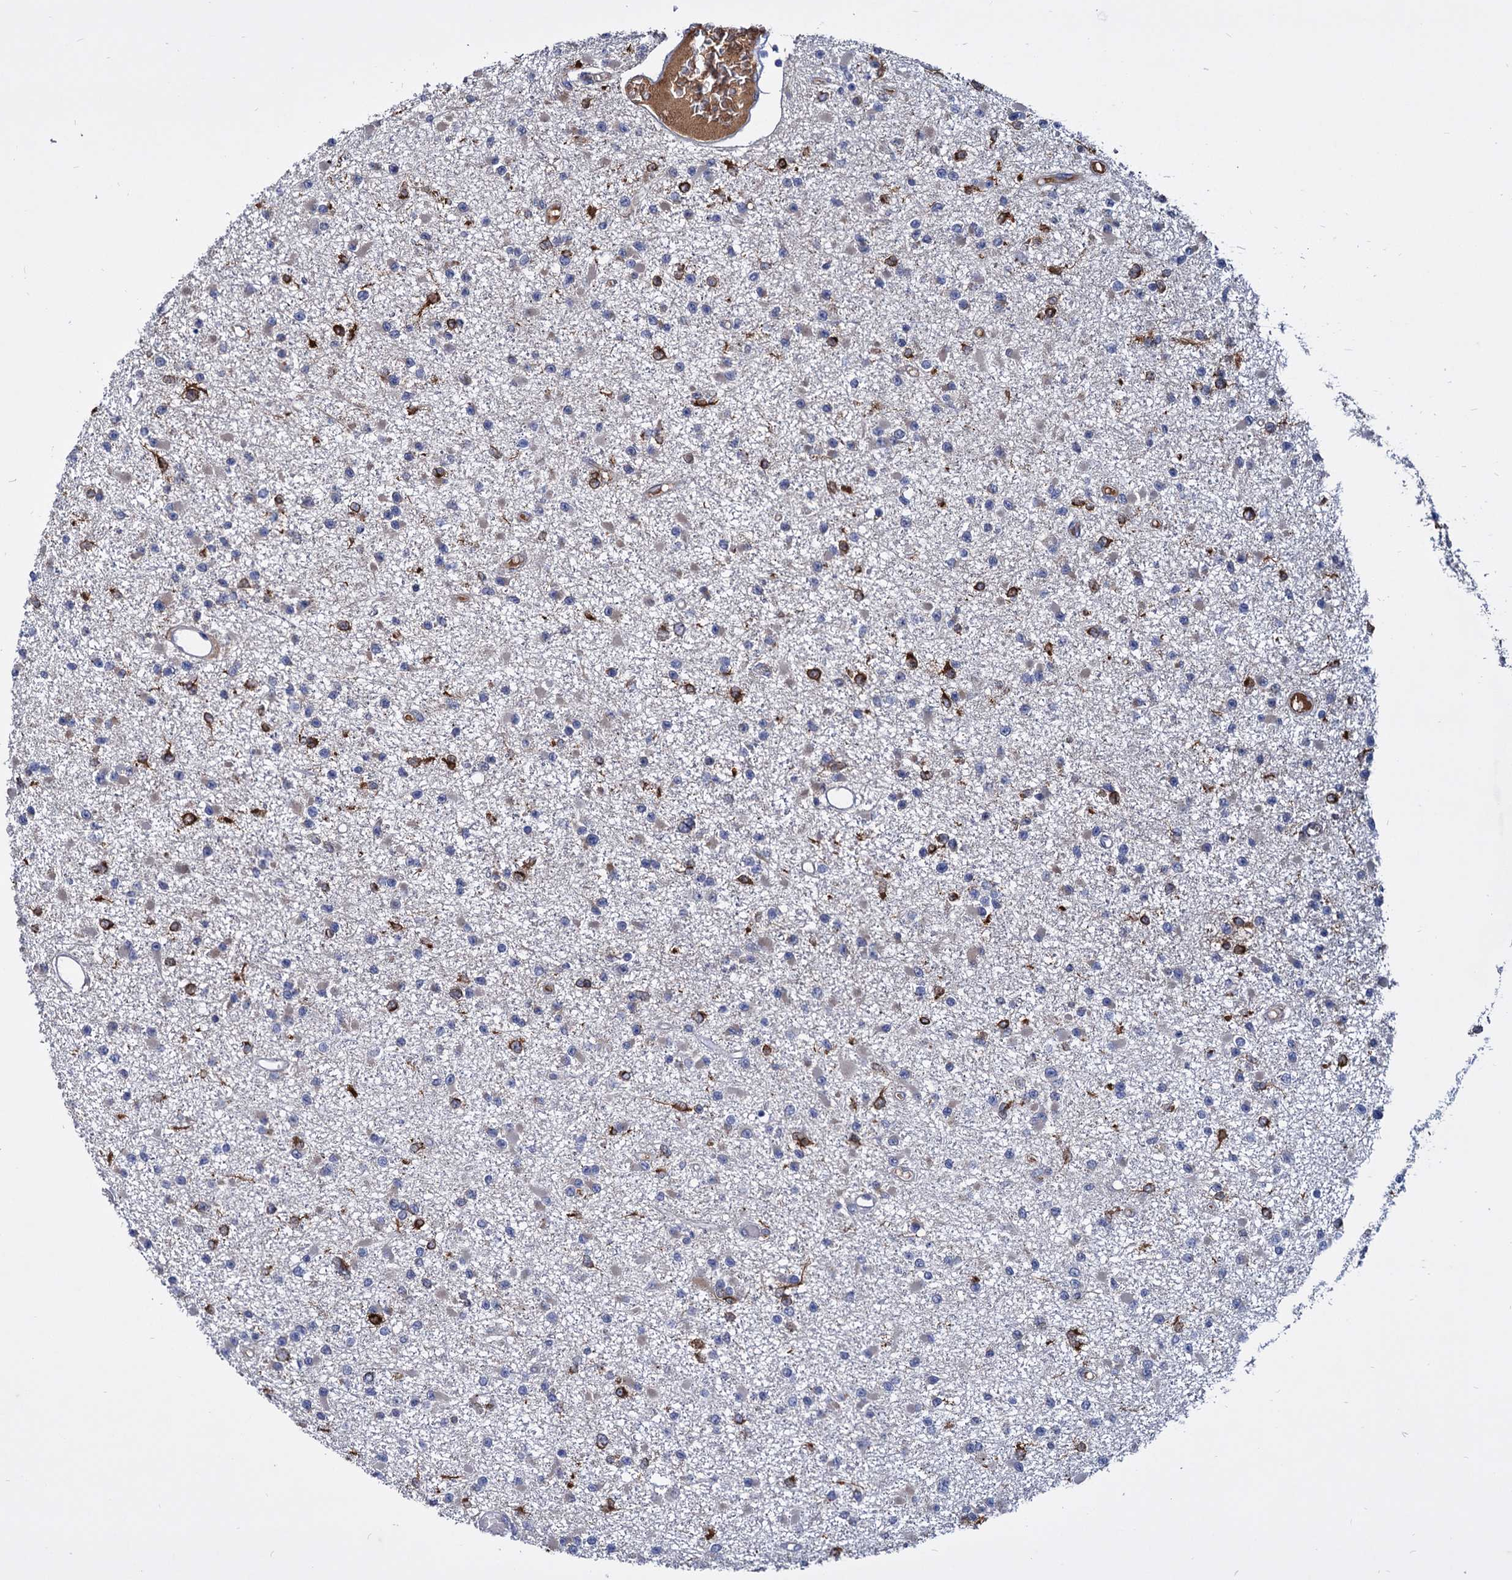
{"staining": {"intensity": "negative", "quantity": "none", "location": "none"}, "tissue": "glioma", "cell_type": "Tumor cells", "image_type": "cancer", "snomed": [{"axis": "morphology", "description": "Glioma, malignant, Low grade"}, {"axis": "topography", "description": "Brain"}], "caption": "Immunohistochemical staining of low-grade glioma (malignant) shows no significant positivity in tumor cells. (DAB (3,3'-diaminobenzidine) immunohistochemistry (IHC), high magnification).", "gene": "NPAS4", "patient": {"sex": "female", "age": 22}}